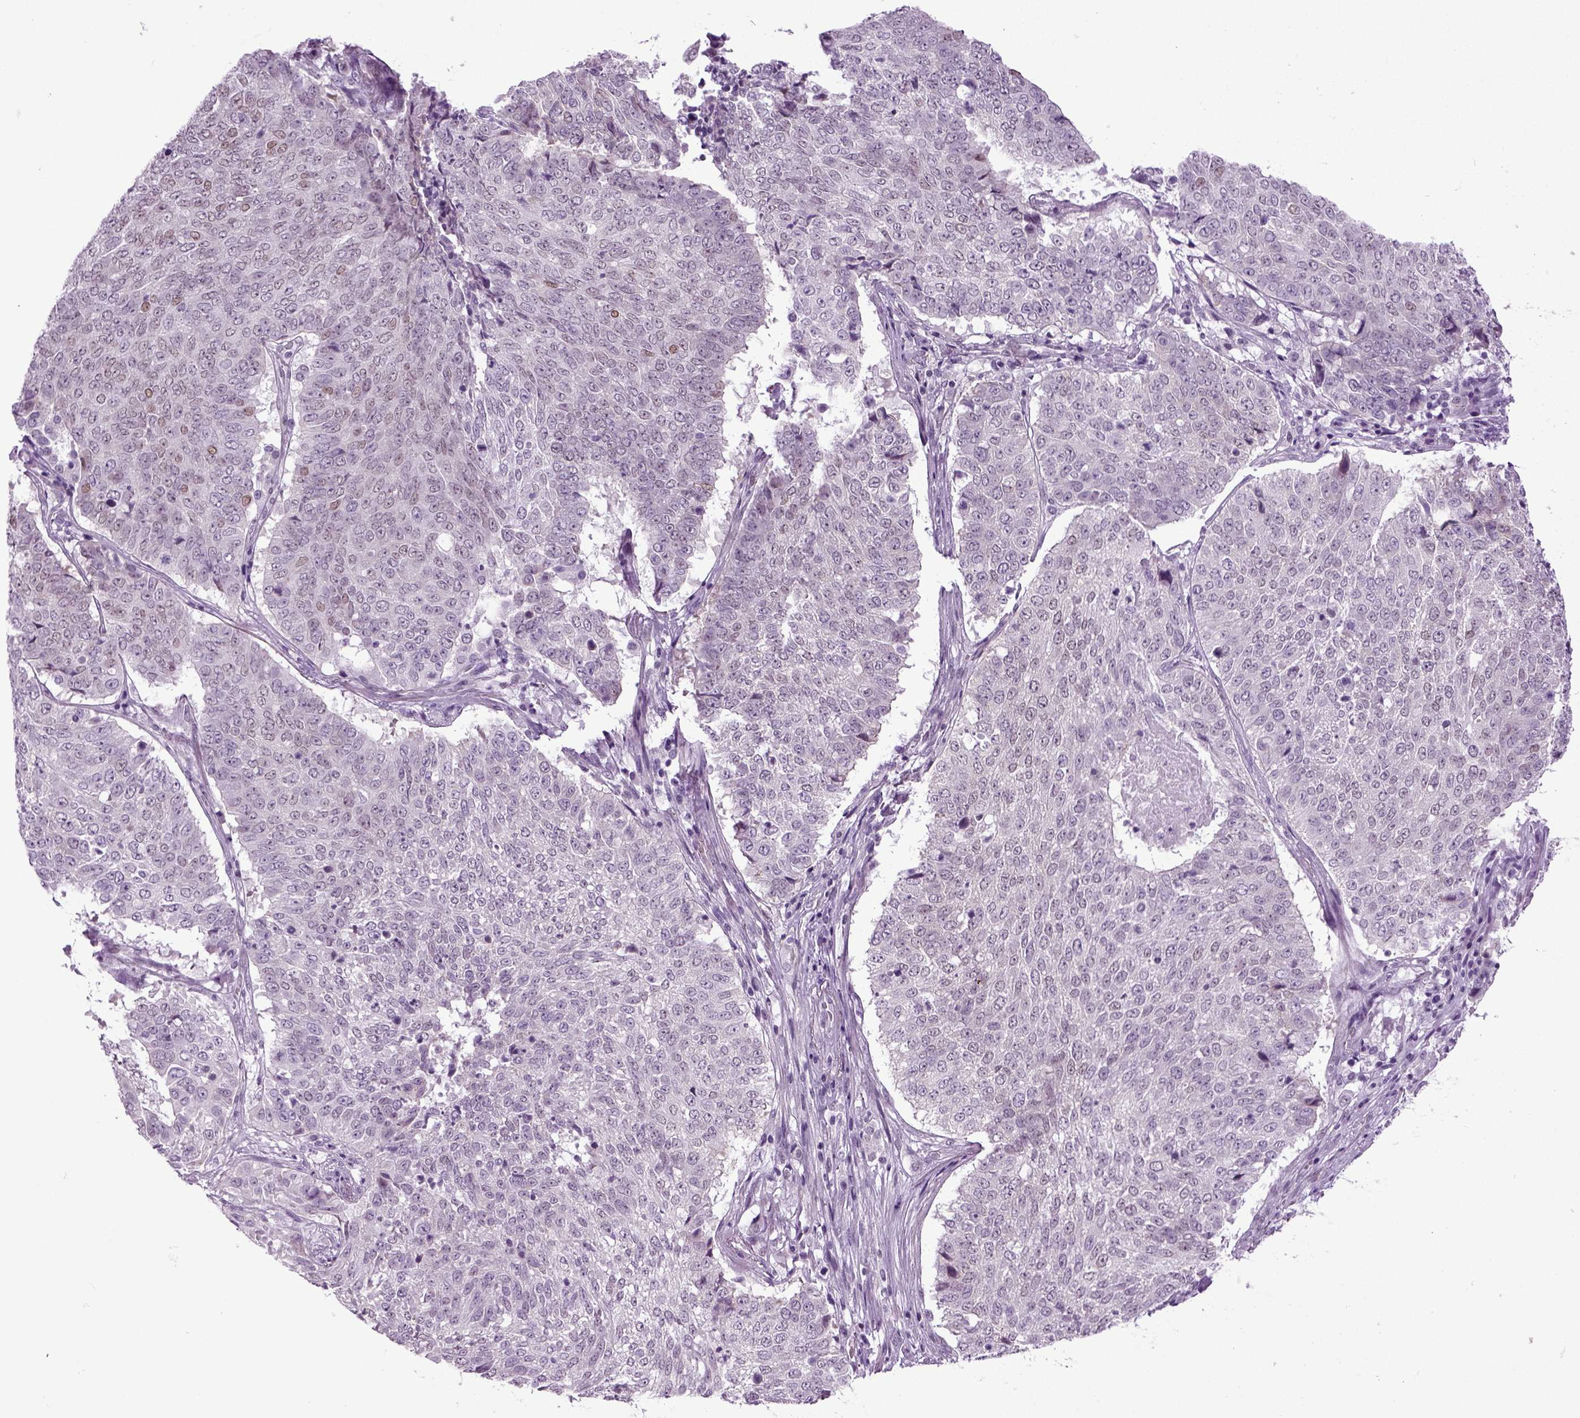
{"staining": {"intensity": "weak", "quantity": "<25%", "location": "nuclear"}, "tissue": "lung cancer", "cell_type": "Tumor cells", "image_type": "cancer", "snomed": [{"axis": "morphology", "description": "Squamous cell carcinoma, NOS"}, {"axis": "topography", "description": "Lung"}], "caption": "IHC micrograph of neoplastic tissue: human squamous cell carcinoma (lung) stained with DAB displays no significant protein expression in tumor cells.", "gene": "RFX3", "patient": {"sex": "male", "age": 64}}